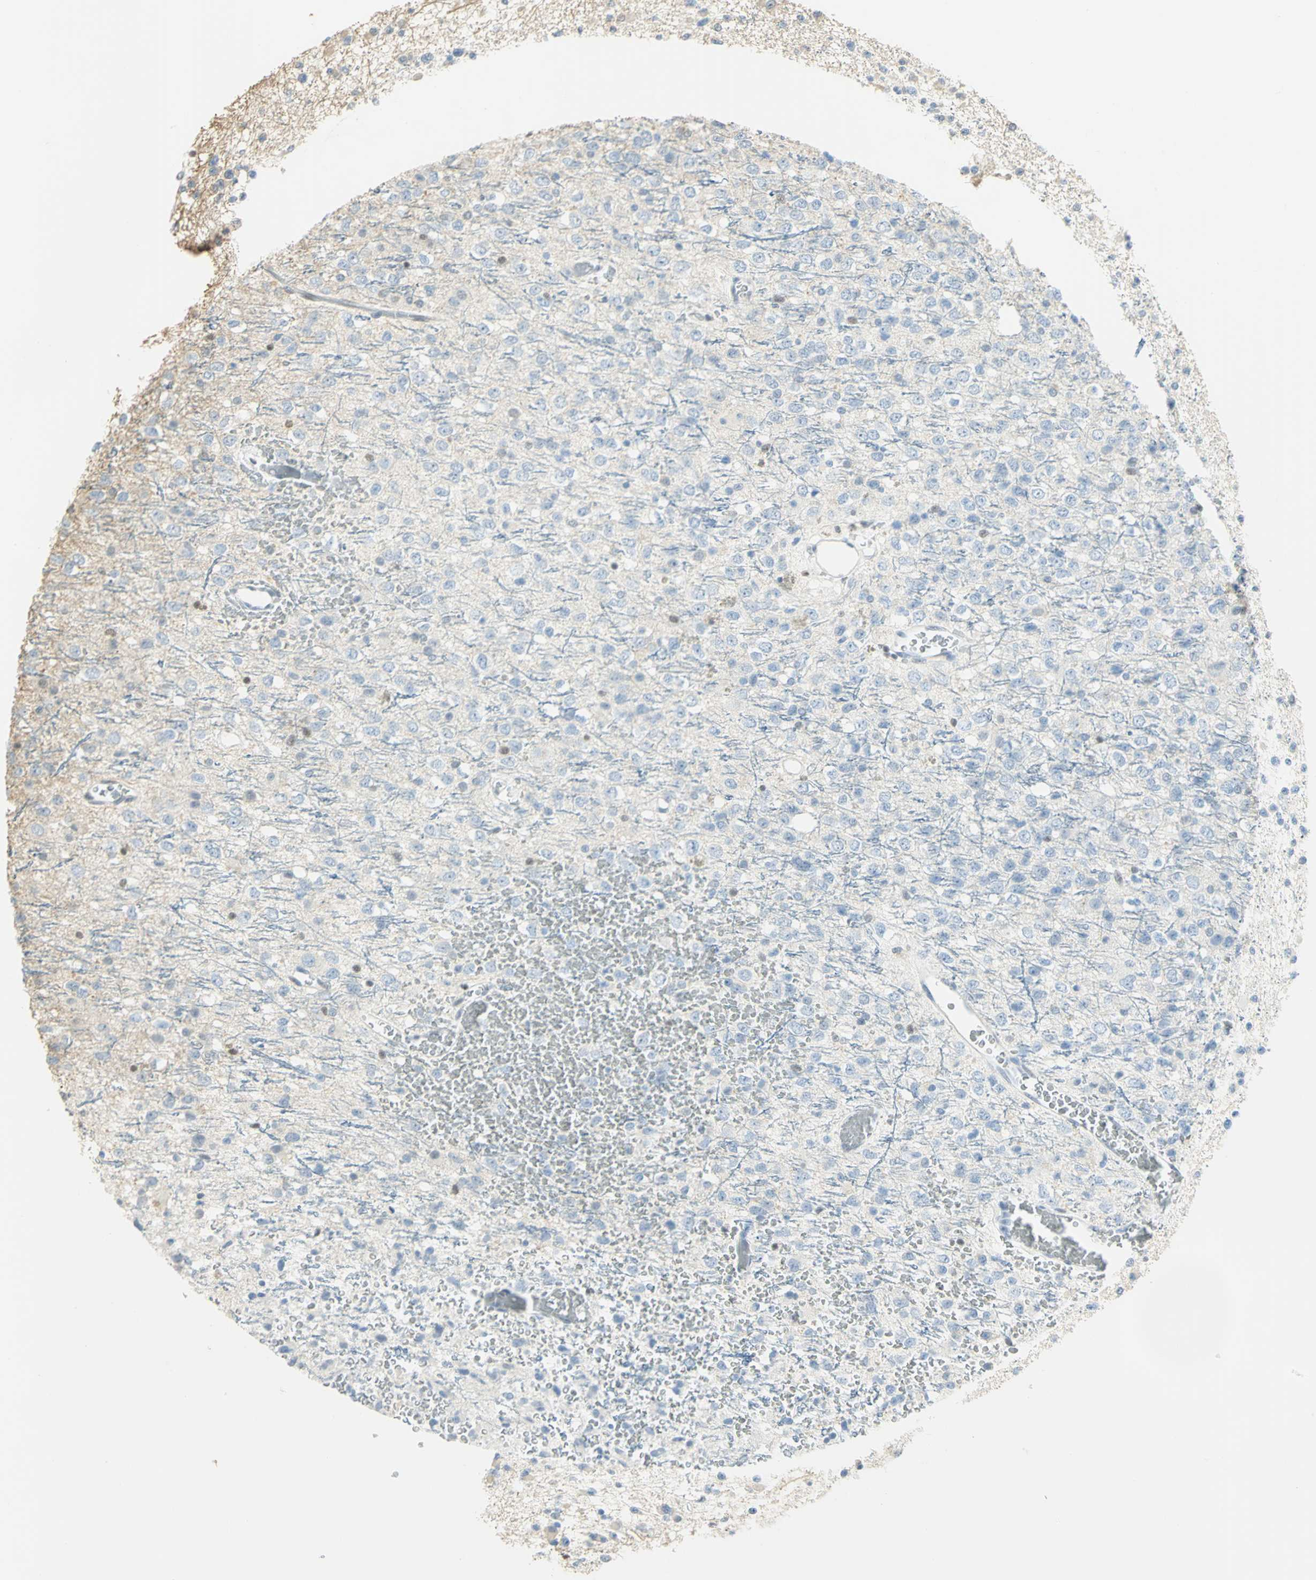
{"staining": {"intensity": "weak", "quantity": "<25%", "location": "nuclear"}, "tissue": "glioma", "cell_type": "Tumor cells", "image_type": "cancer", "snomed": [{"axis": "morphology", "description": "Glioma, malignant, High grade"}, {"axis": "topography", "description": "pancreas cauda"}], "caption": "There is no significant staining in tumor cells of high-grade glioma (malignant).", "gene": "ELF1", "patient": {"sex": "male", "age": 60}}